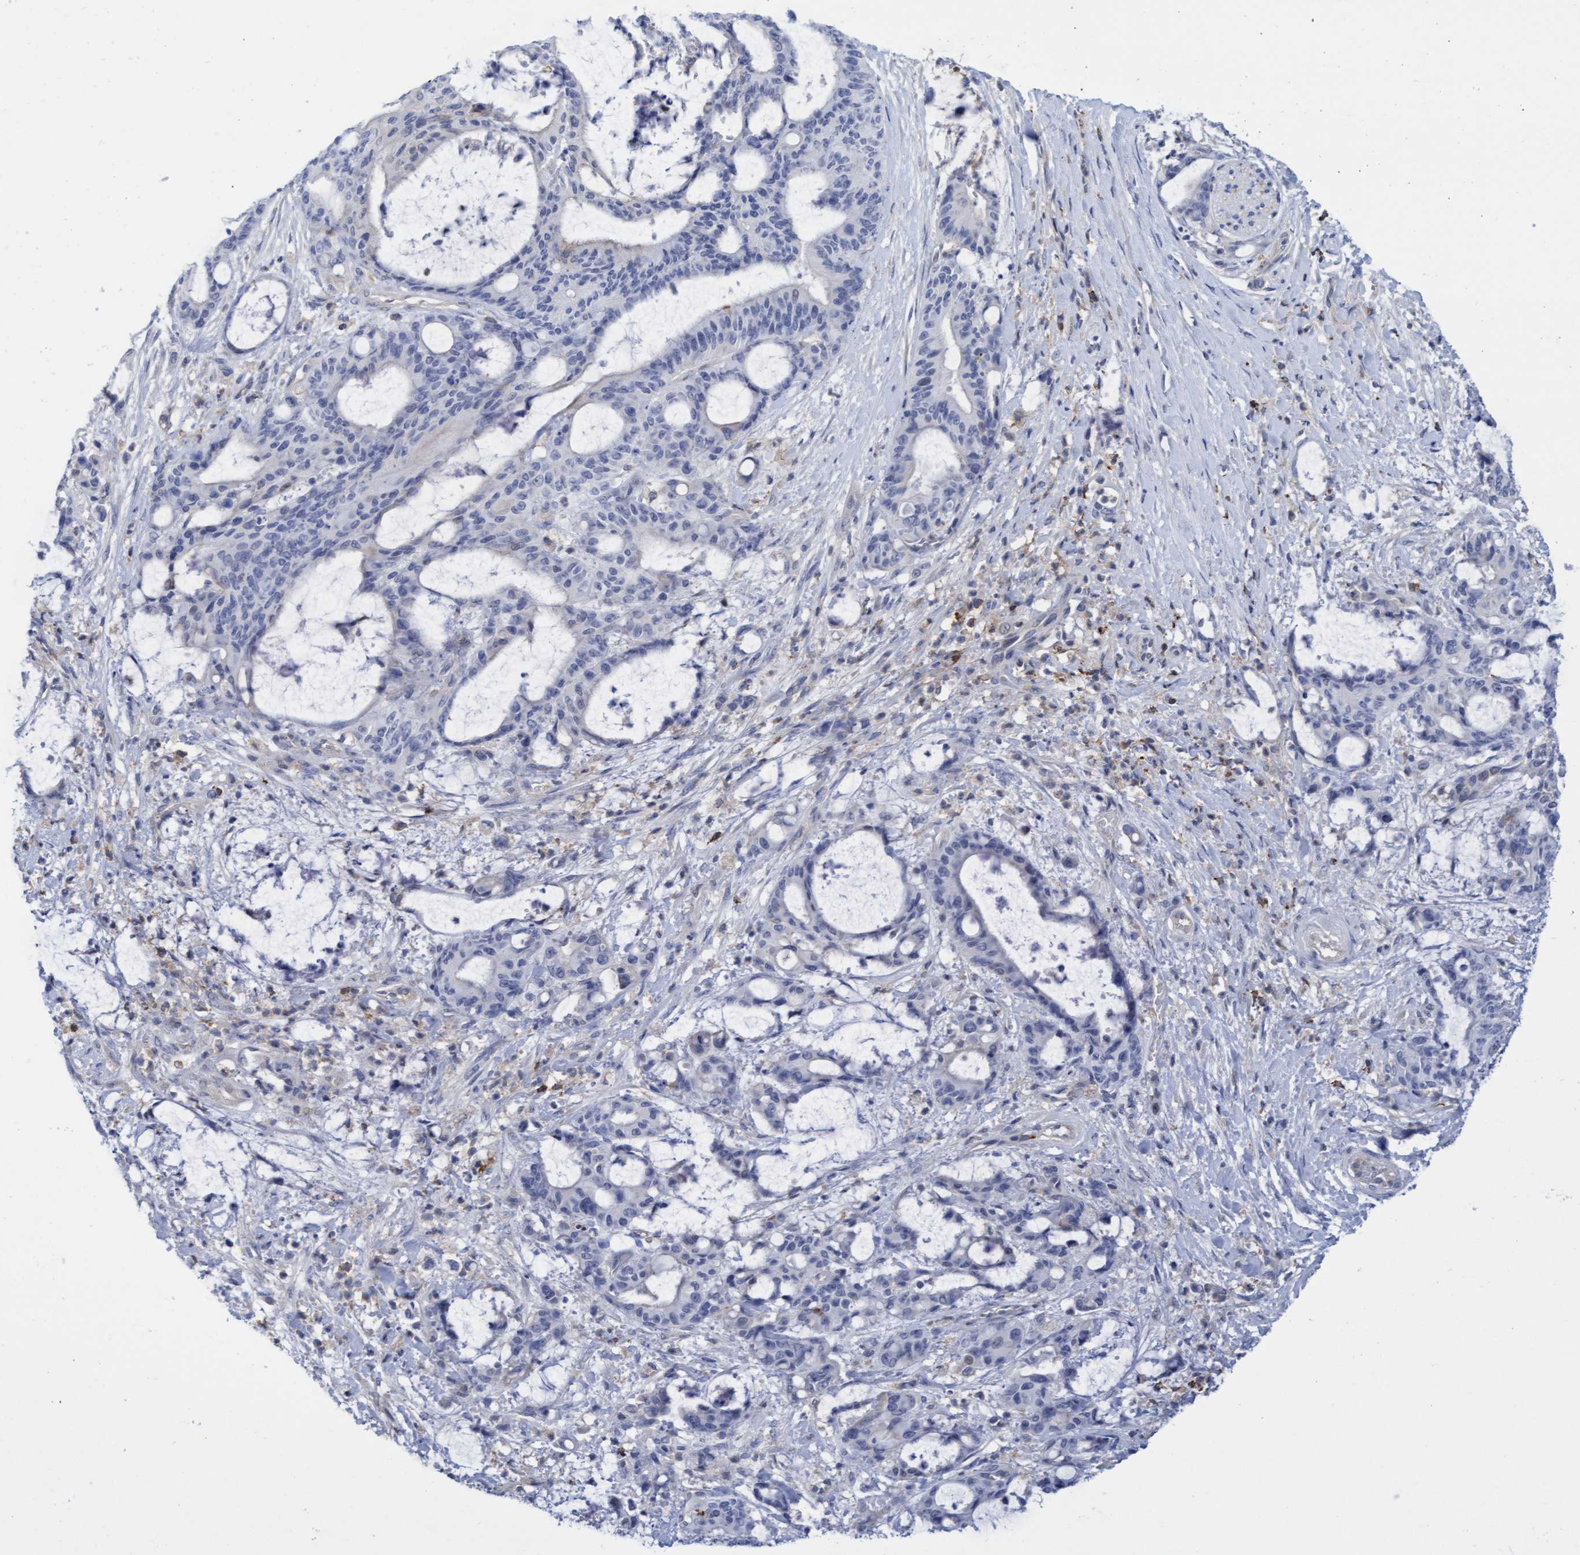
{"staining": {"intensity": "negative", "quantity": "none", "location": "none"}, "tissue": "liver cancer", "cell_type": "Tumor cells", "image_type": "cancer", "snomed": [{"axis": "morphology", "description": "Normal tissue, NOS"}, {"axis": "morphology", "description": "Cholangiocarcinoma"}, {"axis": "topography", "description": "Liver"}, {"axis": "topography", "description": "Peripheral nerve tissue"}], "caption": "Human liver cancer (cholangiocarcinoma) stained for a protein using immunohistochemistry reveals no staining in tumor cells.", "gene": "FNBP1", "patient": {"sex": "female", "age": 73}}